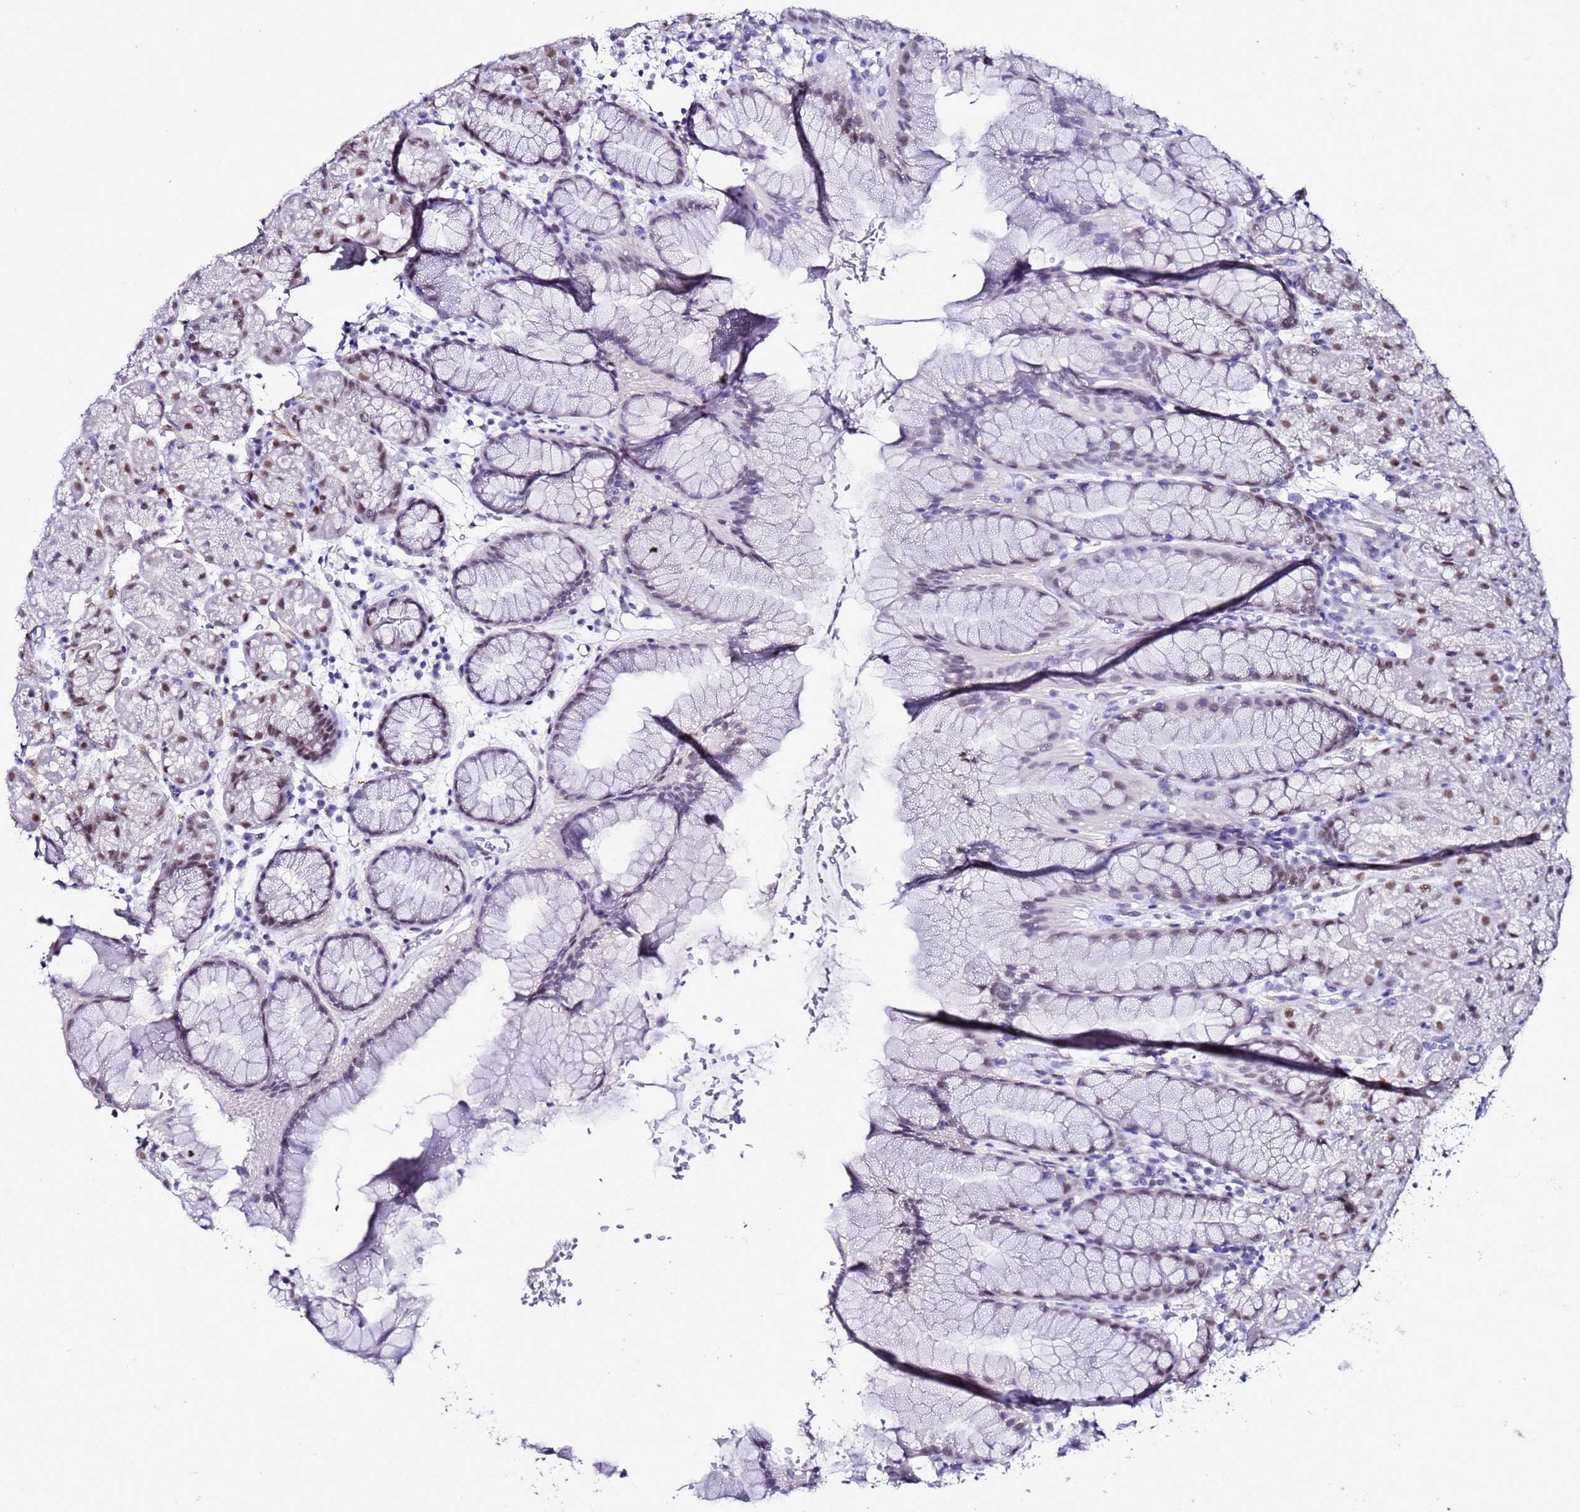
{"staining": {"intensity": "moderate", "quantity": "25%-75%", "location": "nuclear"}, "tissue": "stomach", "cell_type": "Glandular cells", "image_type": "normal", "snomed": [{"axis": "morphology", "description": "Normal tissue, NOS"}, {"axis": "topography", "description": "Stomach, upper"}, {"axis": "topography", "description": "Stomach, lower"}], "caption": "Glandular cells reveal medium levels of moderate nuclear positivity in about 25%-75% of cells in benign stomach.", "gene": "BCL7A", "patient": {"sex": "male", "age": 67}}